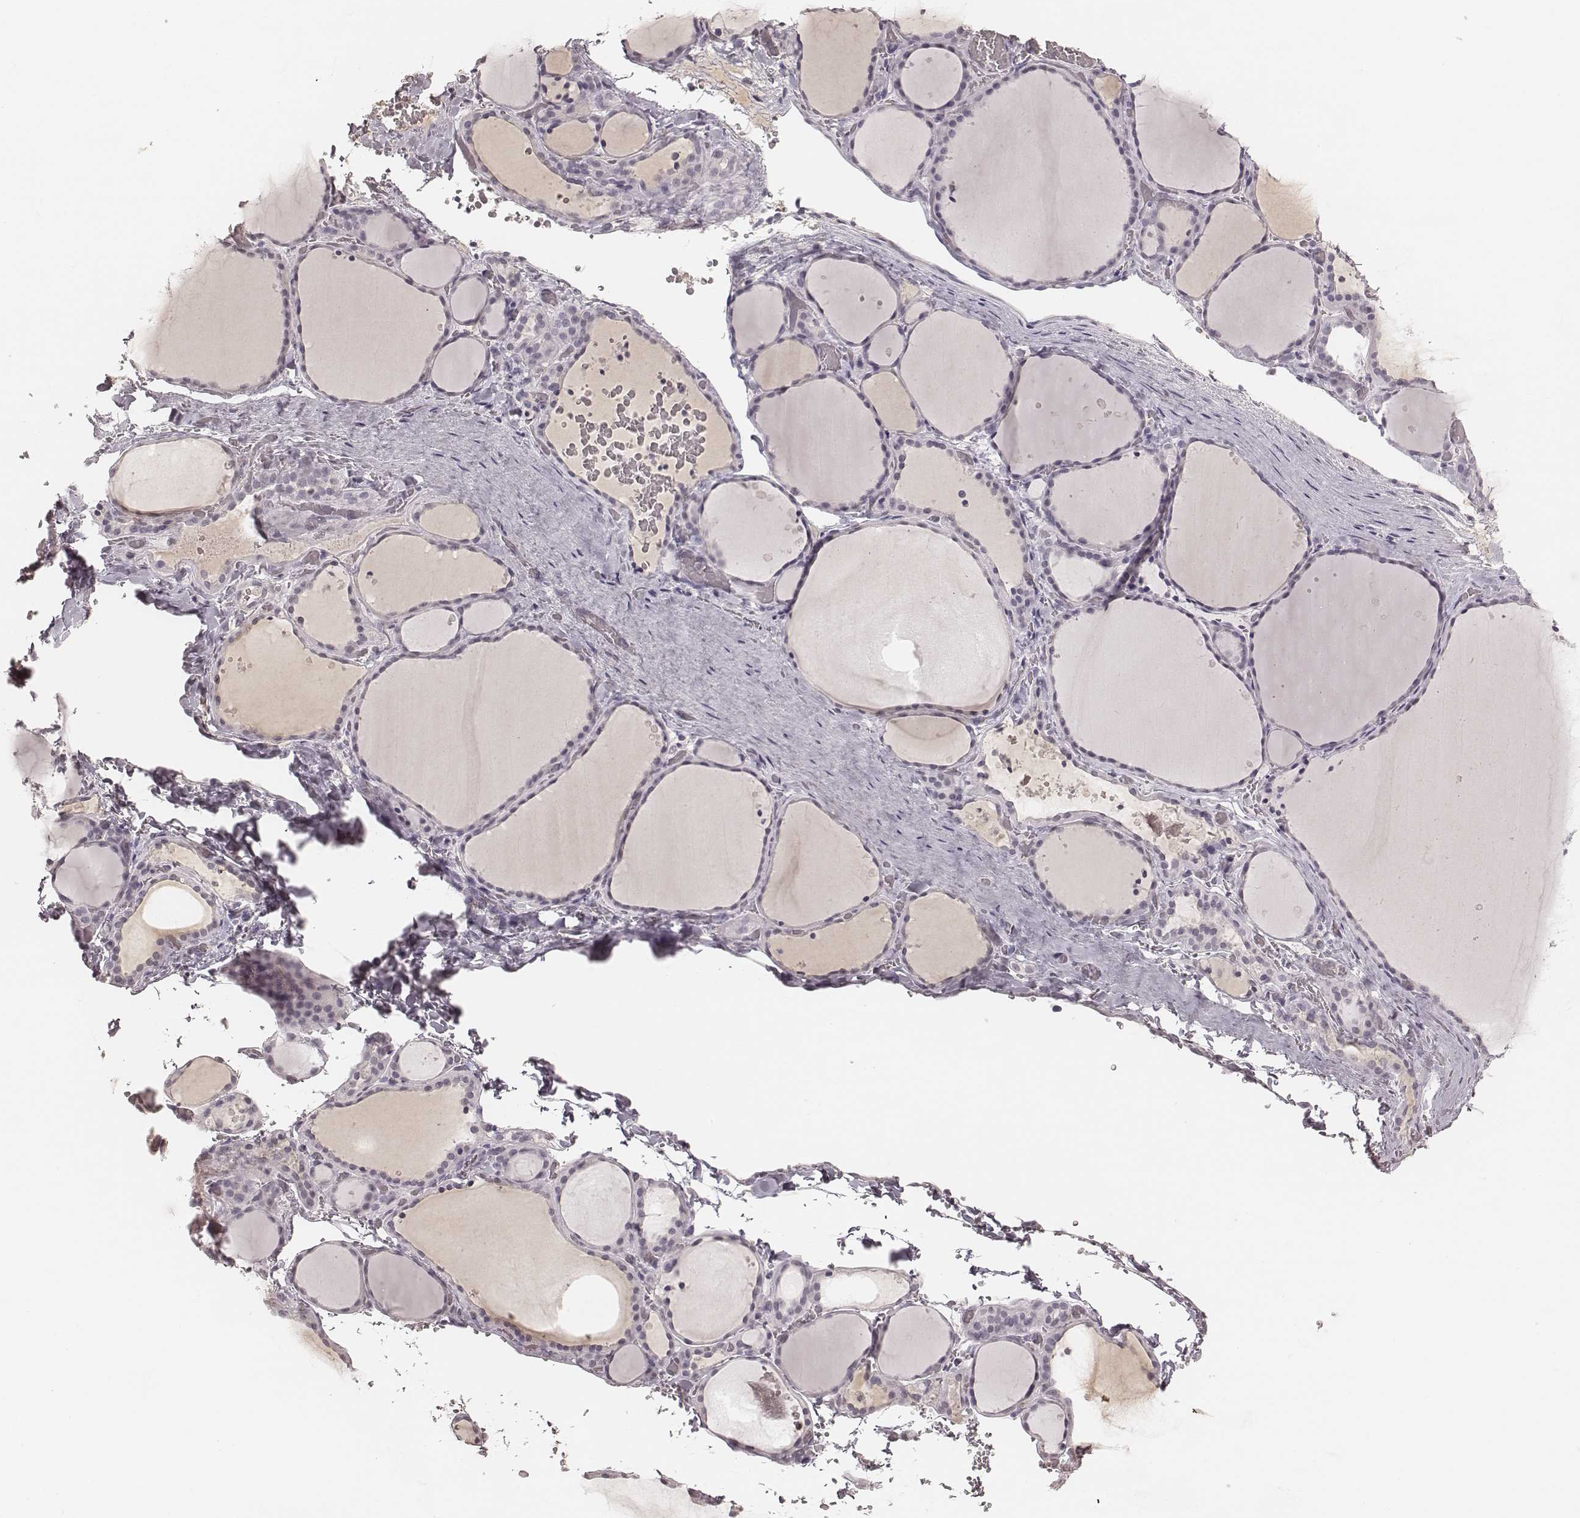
{"staining": {"intensity": "negative", "quantity": "none", "location": "none"}, "tissue": "thyroid gland", "cell_type": "Glandular cells", "image_type": "normal", "snomed": [{"axis": "morphology", "description": "Normal tissue, NOS"}, {"axis": "topography", "description": "Thyroid gland"}], "caption": "Thyroid gland stained for a protein using IHC displays no positivity glandular cells.", "gene": "MSX1", "patient": {"sex": "female", "age": 36}}